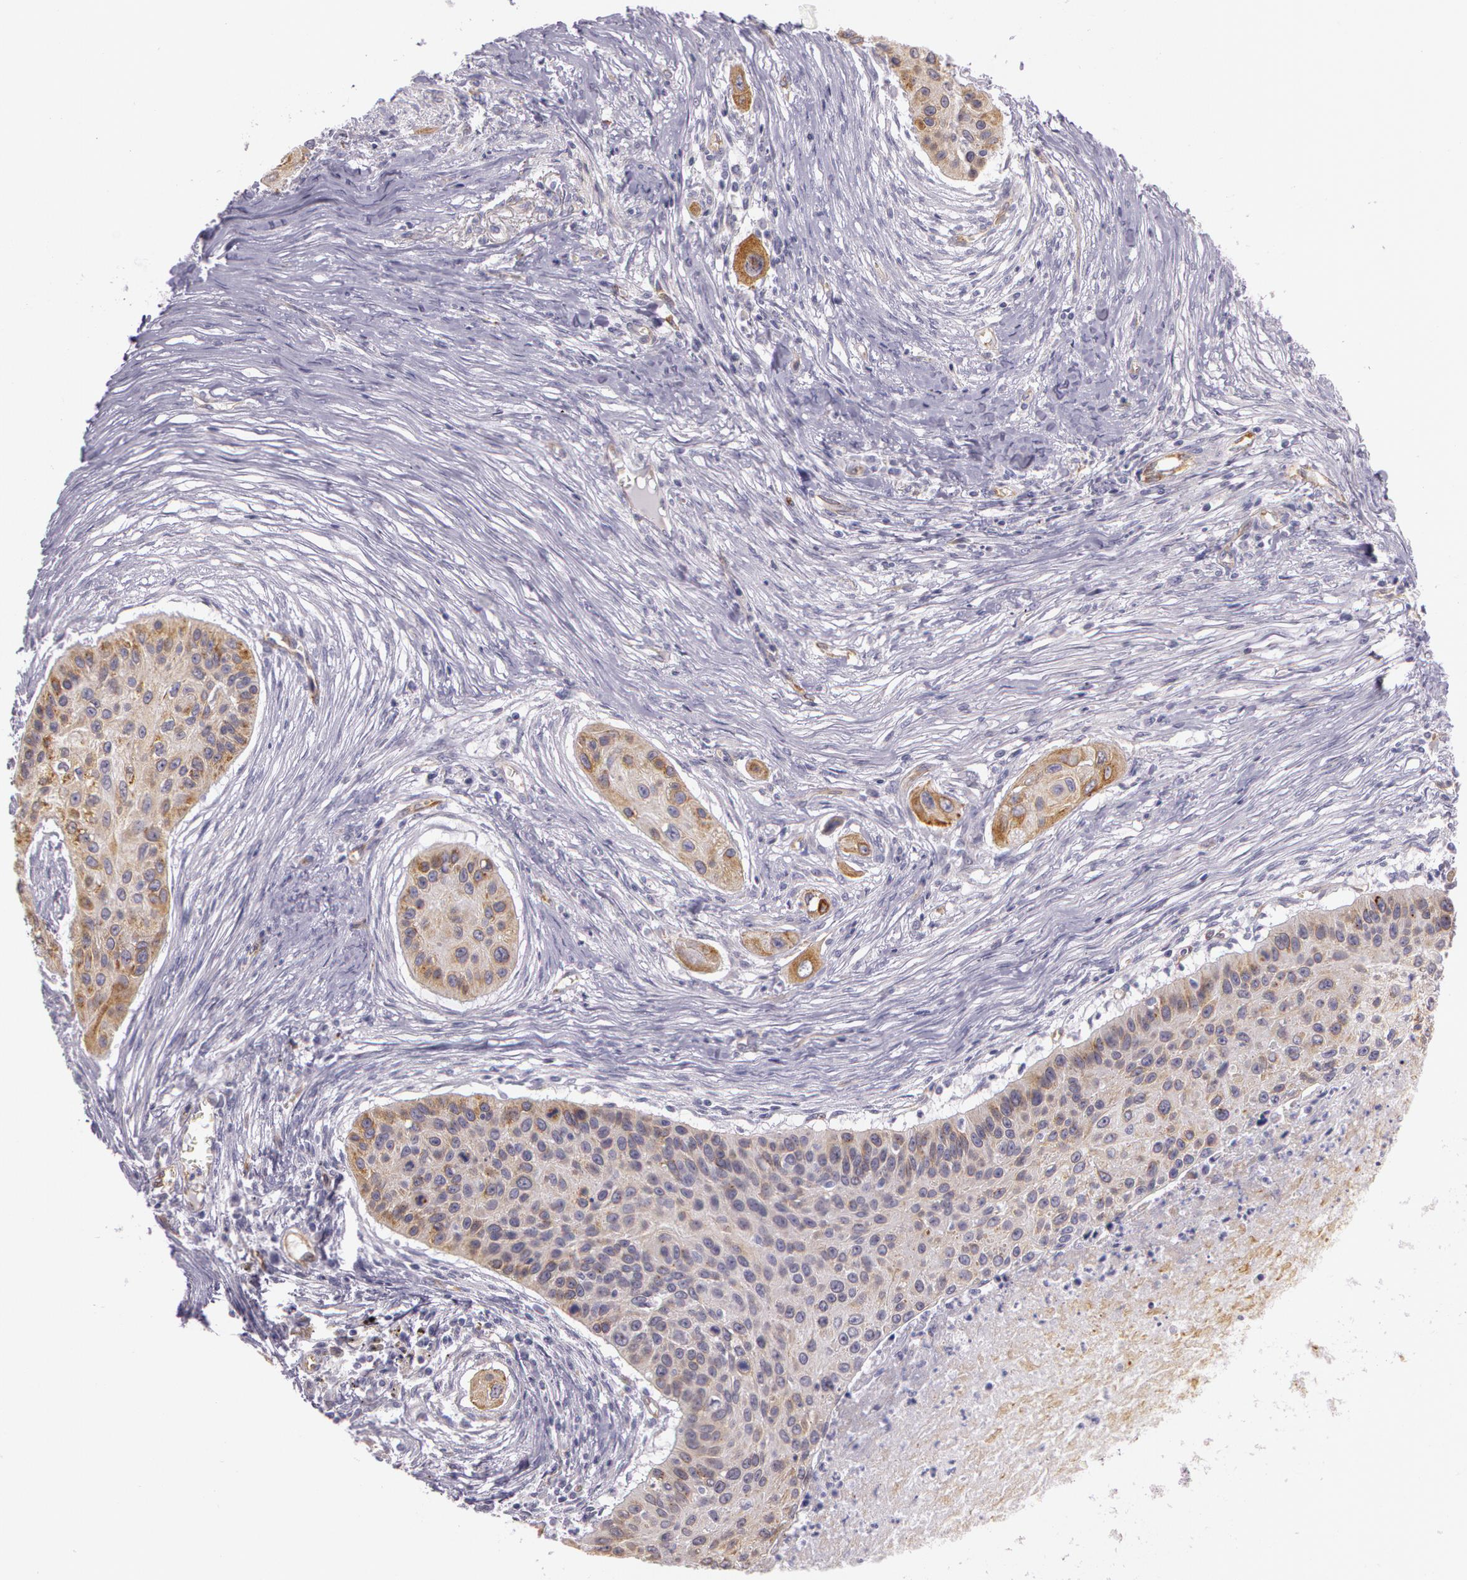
{"staining": {"intensity": "moderate", "quantity": ">75%", "location": "cytoplasmic/membranous"}, "tissue": "lung cancer", "cell_type": "Tumor cells", "image_type": "cancer", "snomed": [{"axis": "morphology", "description": "Squamous cell carcinoma, NOS"}, {"axis": "topography", "description": "Lung"}], "caption": "An immunohistochemistry (IHC) image of neoplastic tissue is shown. Protein staining in brown shows moderate cytoplasmic/membranous positivity in lung cancer (squamous cell carcinoma) within tumor cells.", "gene": "APP", "patient": {"sex": "male", "age": 71}}